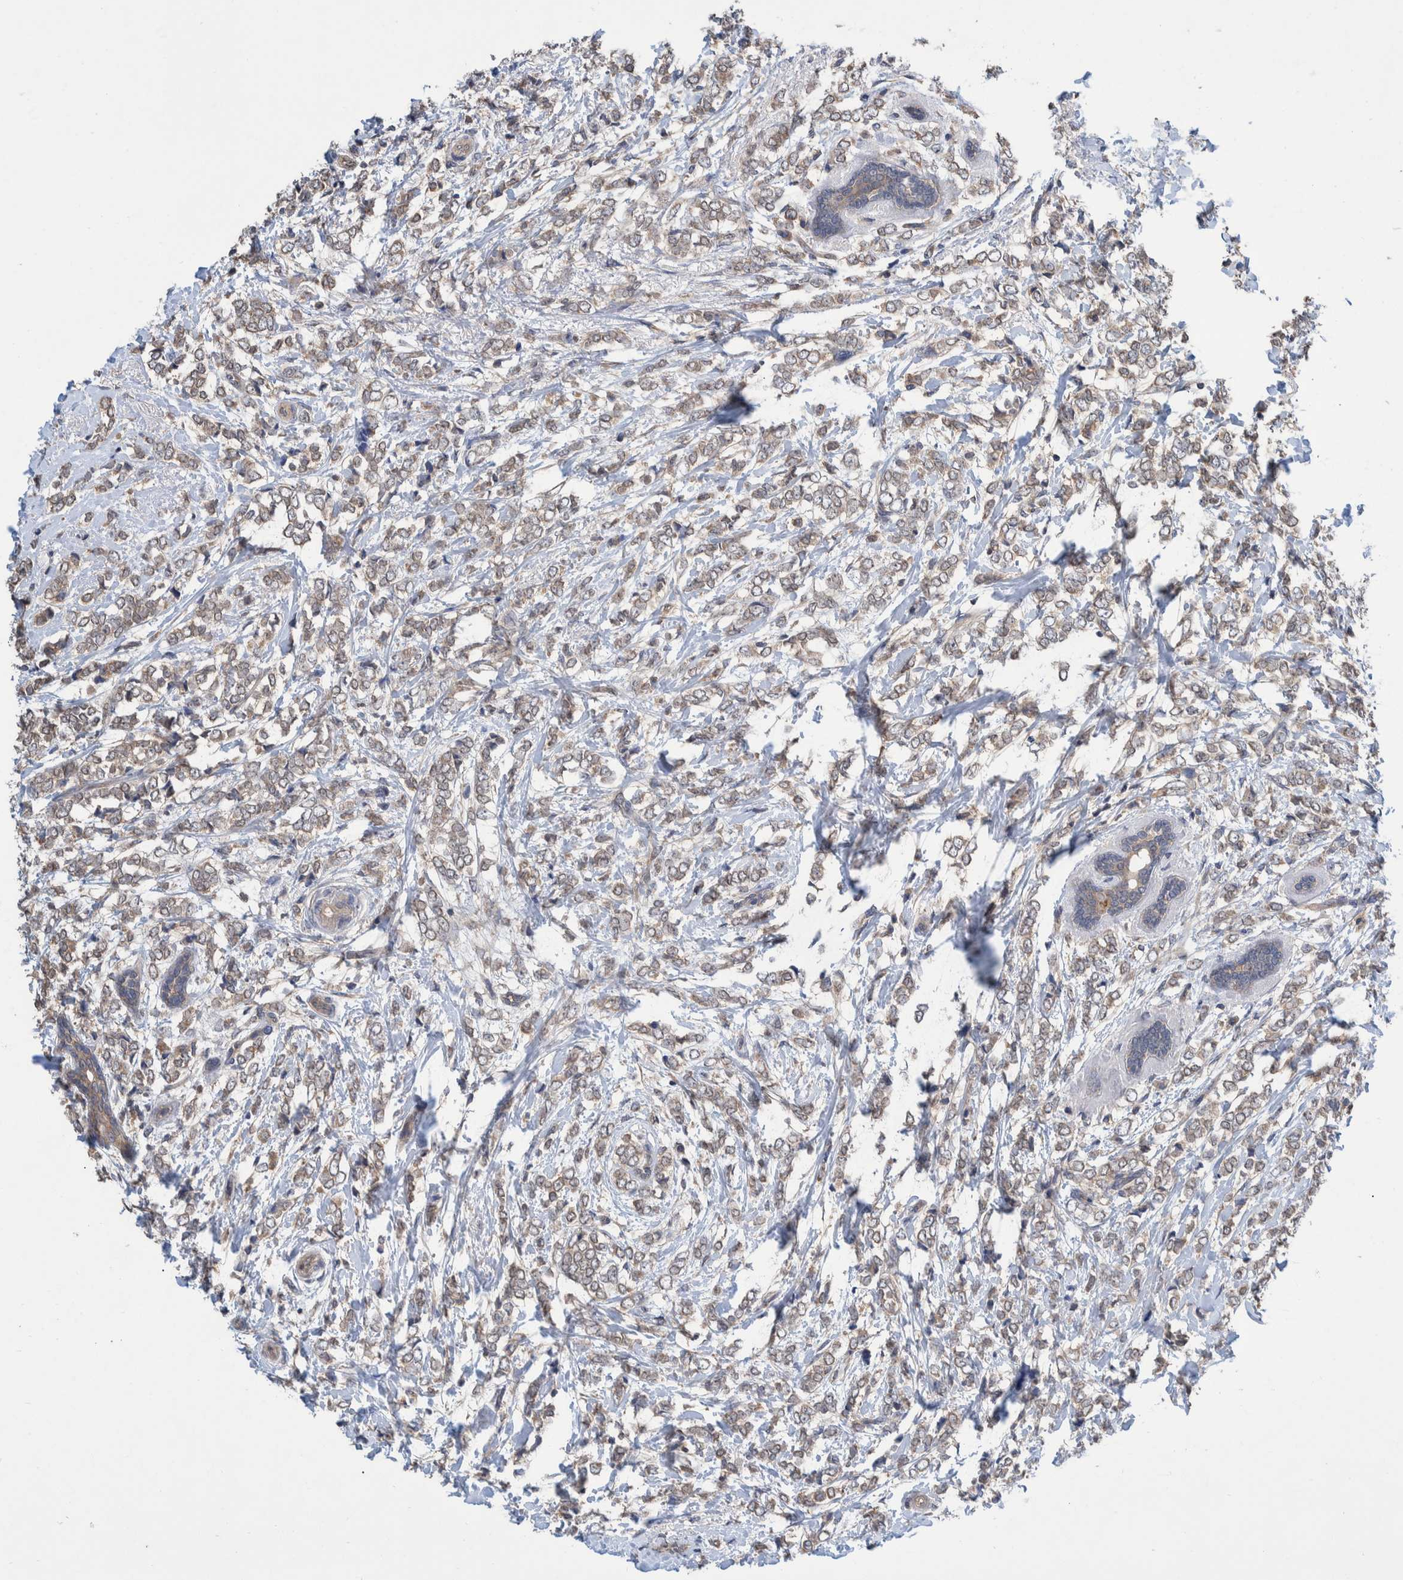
{"staining": {"intensity": "weak", "quantity": "25%-75%", "location": "cytoplasmic/membranous"}, "tissue": "breast cancer", "cell_type": "Tumor cells", "image_type": "cancer", "snomed": [{"axis": "morphology", "description": "Normal tissue, NOS"}, {"axis": "morphology", "description": "Lobular carcinoma"}, {"axis": "topography", "description": "Breast"}], "caption": "Human breast cancer stained with a protein marker displays weak staining in tumor cells.", "gene": "PLPBP", "patient": {"sex": "female", "age": 47}}